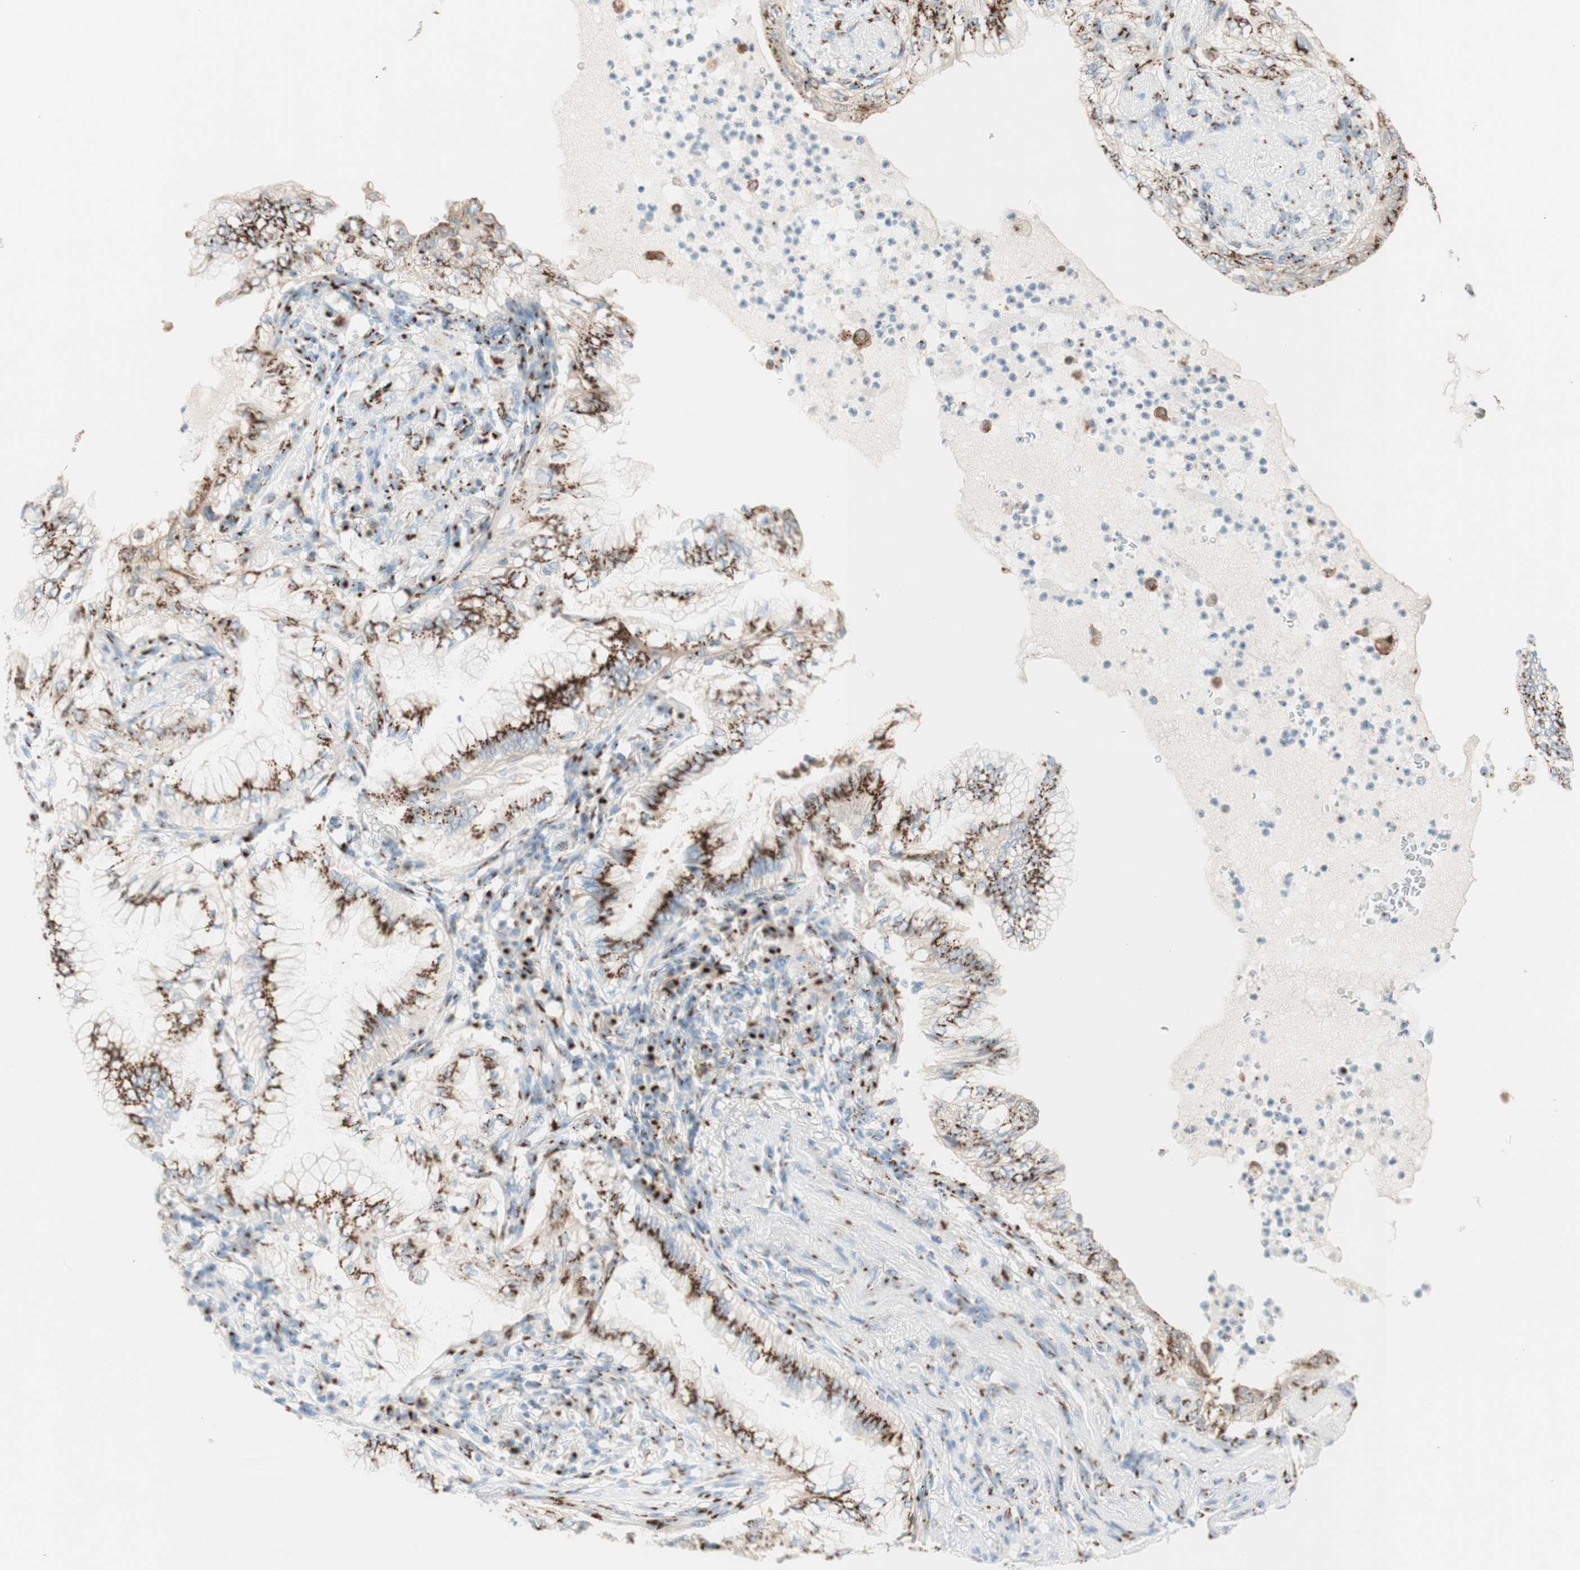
{"staining": {"intensity": "strong", "quantity": ">75%", "location": "cytoplasmic/membranous"}, "tissue": "lung cancer", "cell_type": "Tumor cells", "image_type": "cancer", "snomed": [{"axis": "morphology", "description": "Normal tissue, NOS"}, {"axis": "morphology", "description": "Adenocarcinoma, NOS"}, {"axis": "topography", "description": "Bronchus"}, {"axis": "topography", "description": "Lung"}], "caption": "DAB (3,3'-diaminobenzidine) immunohistochemical staining of human lung cancer (adenocarcinoma) demonstrates strong cytoplasmic/membranous protein expression in approximately >75% of tumor cells.", "gene": "GOLGB1", "patient": {"sex": "female", "age": 70}}